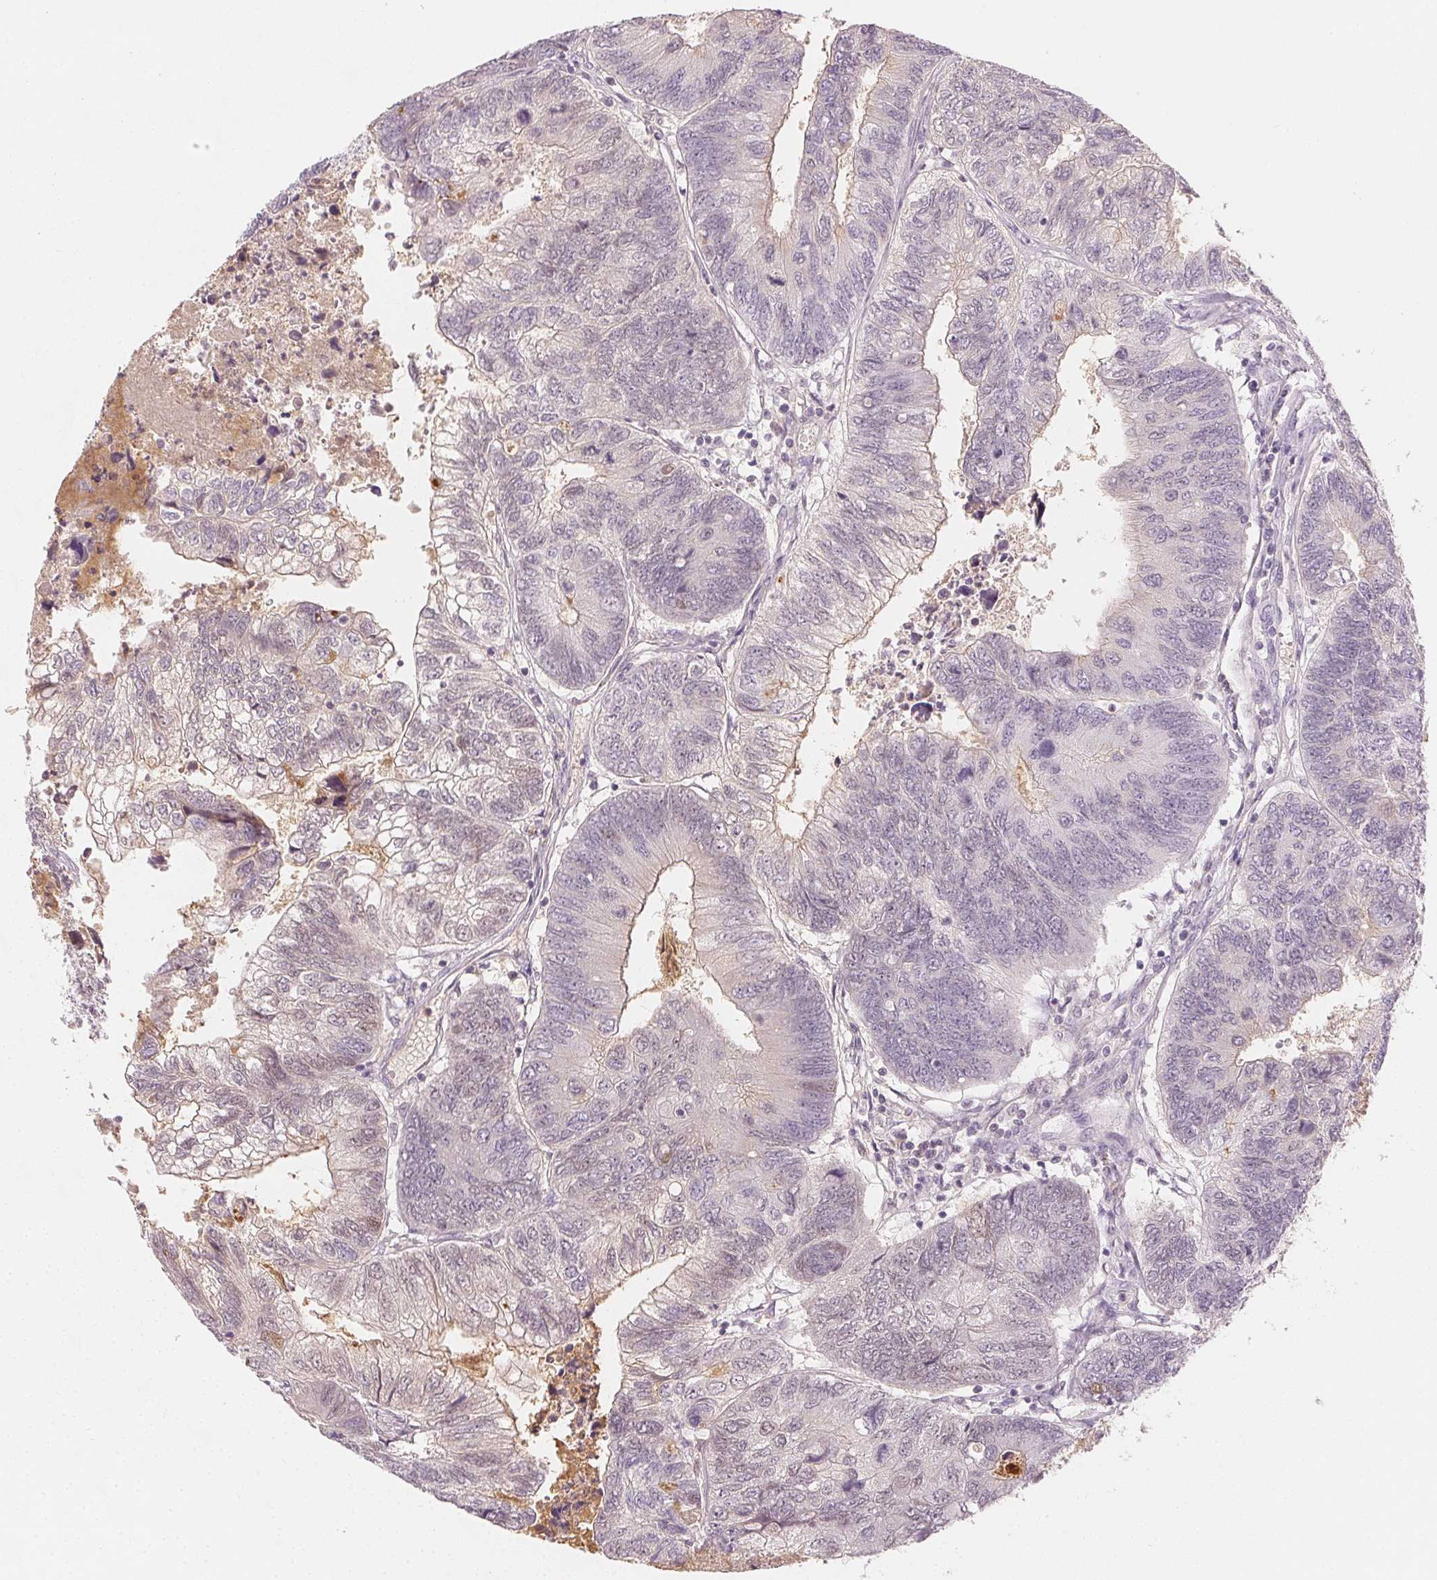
{"staining": {"intensity": "negative", "quantity": "none", "location": "none"}, "tissue": "colorectal cancer", "cell_type": "Tumor cells", "image_type": "cancer", "snomed": [{"axis": "morphology", "description": "Adenocarcinoma, NOS"}, {"axis": "topography", "description": "Colon"}], "caption": "Human colorectal adenocarcinoma stained for a protein using immunohistochemistry (IHC) demonstrates no staining in tumor cells.", "gene": "AFM", "patient": {"sex": "female", "age": 67}}